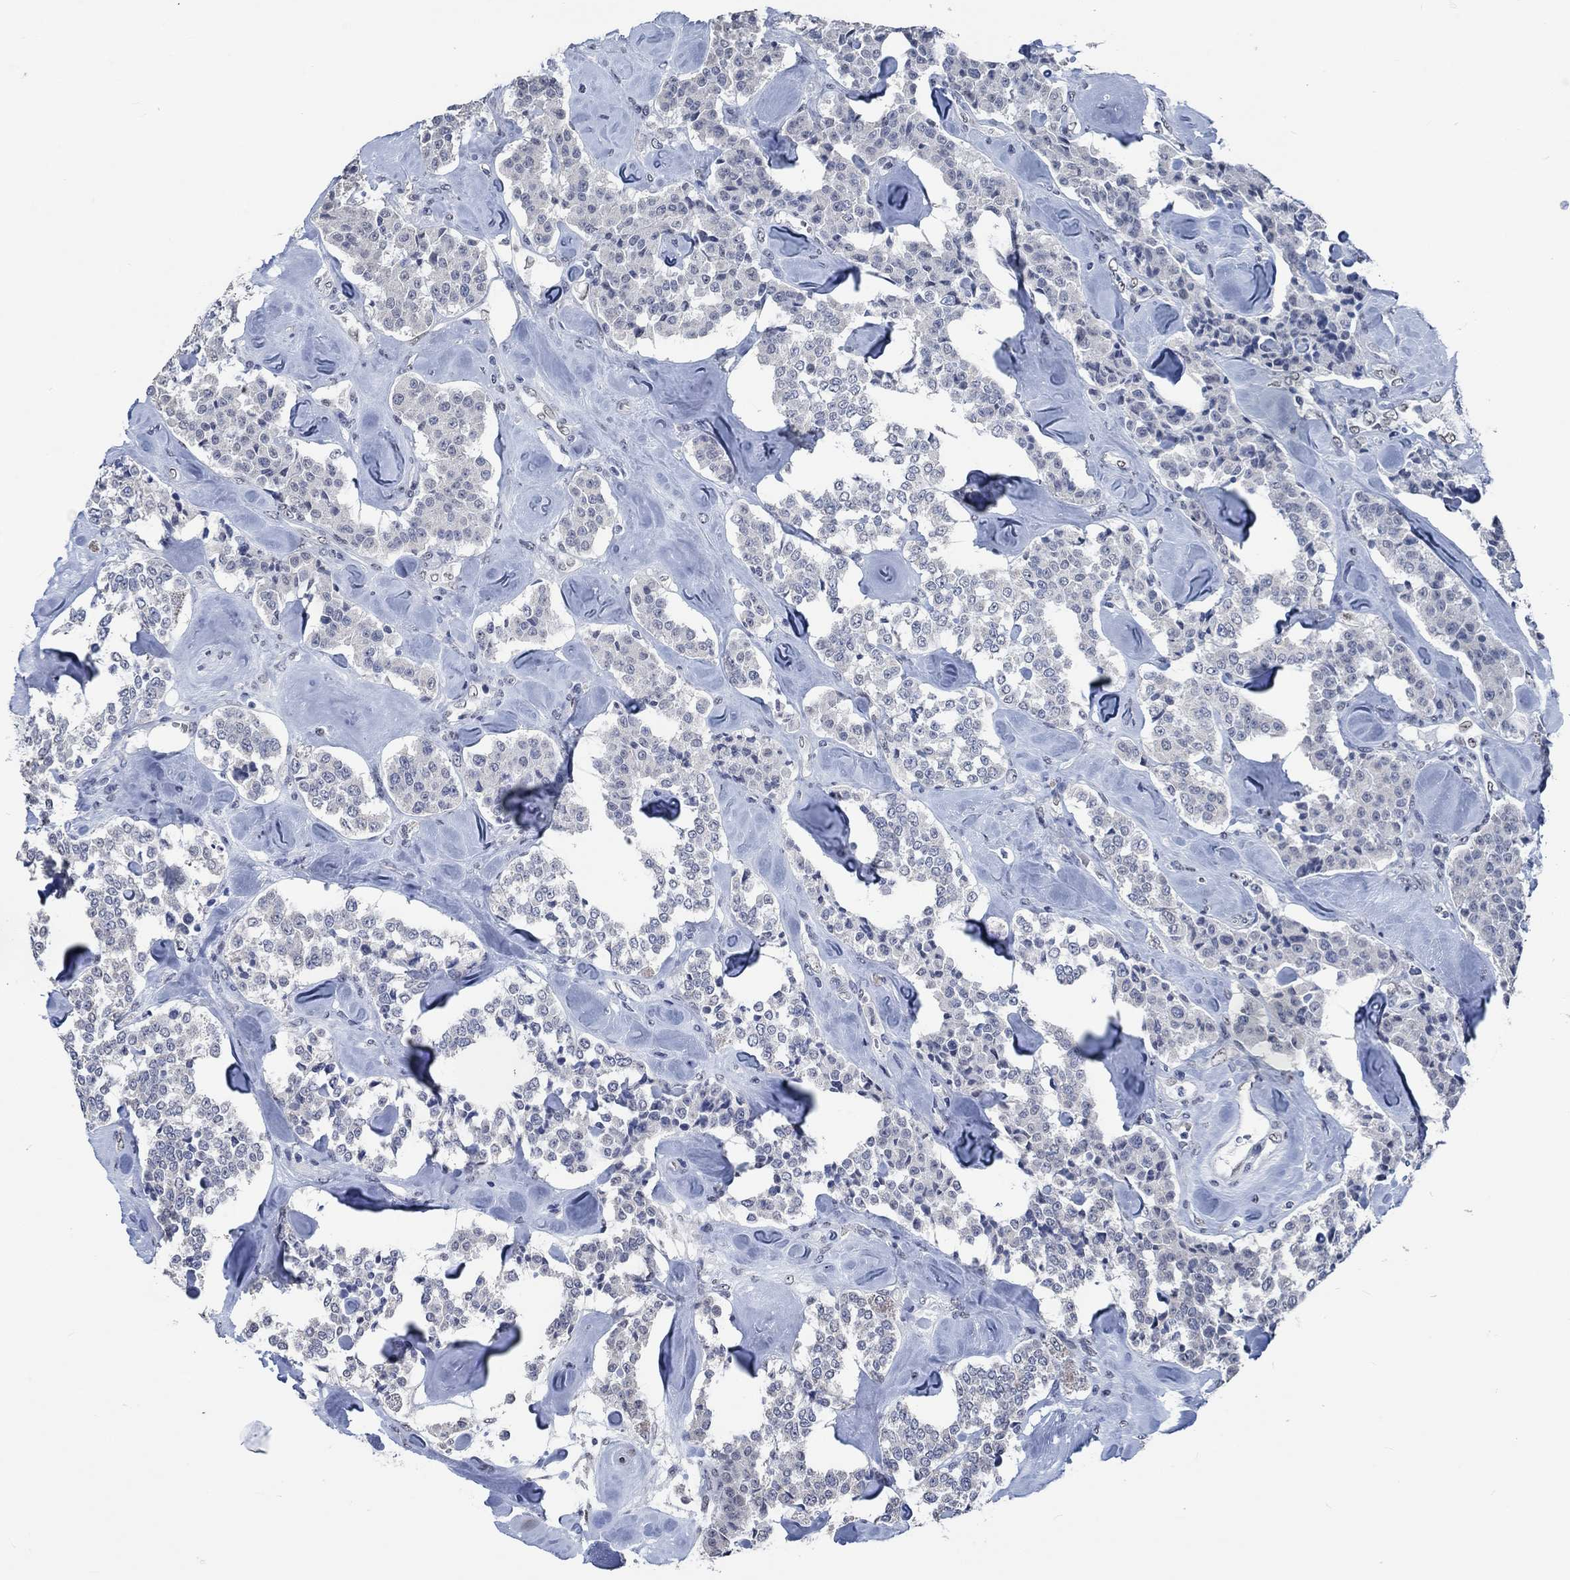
{"staining": {"intensity": "negative", "quantity": "none", "location": "none"}, "tissue": "carcinoid", "cell_type": "Tumor cells", "image_type": "cancer", "snomed": [{"axis": "morphology", "description": "Carcinoid, malignant, NOS"}, {"axis": "topography", "description": "Pancreas"}], "caption": "This micrograph is of carcinoid stained with immunohistochemistry to label a protein in brown with the nuclei are counter-stained blue. There is no positivity in tumor cells. Brightfield microscopy of immunohistochemistry stained with DAB (3,3'-diaminobenzidine) (brown) and hematoxylin (blue), captured at high magnification.", "gene": "OBSCN", "patient": {"sex": "male", "age": 41}}